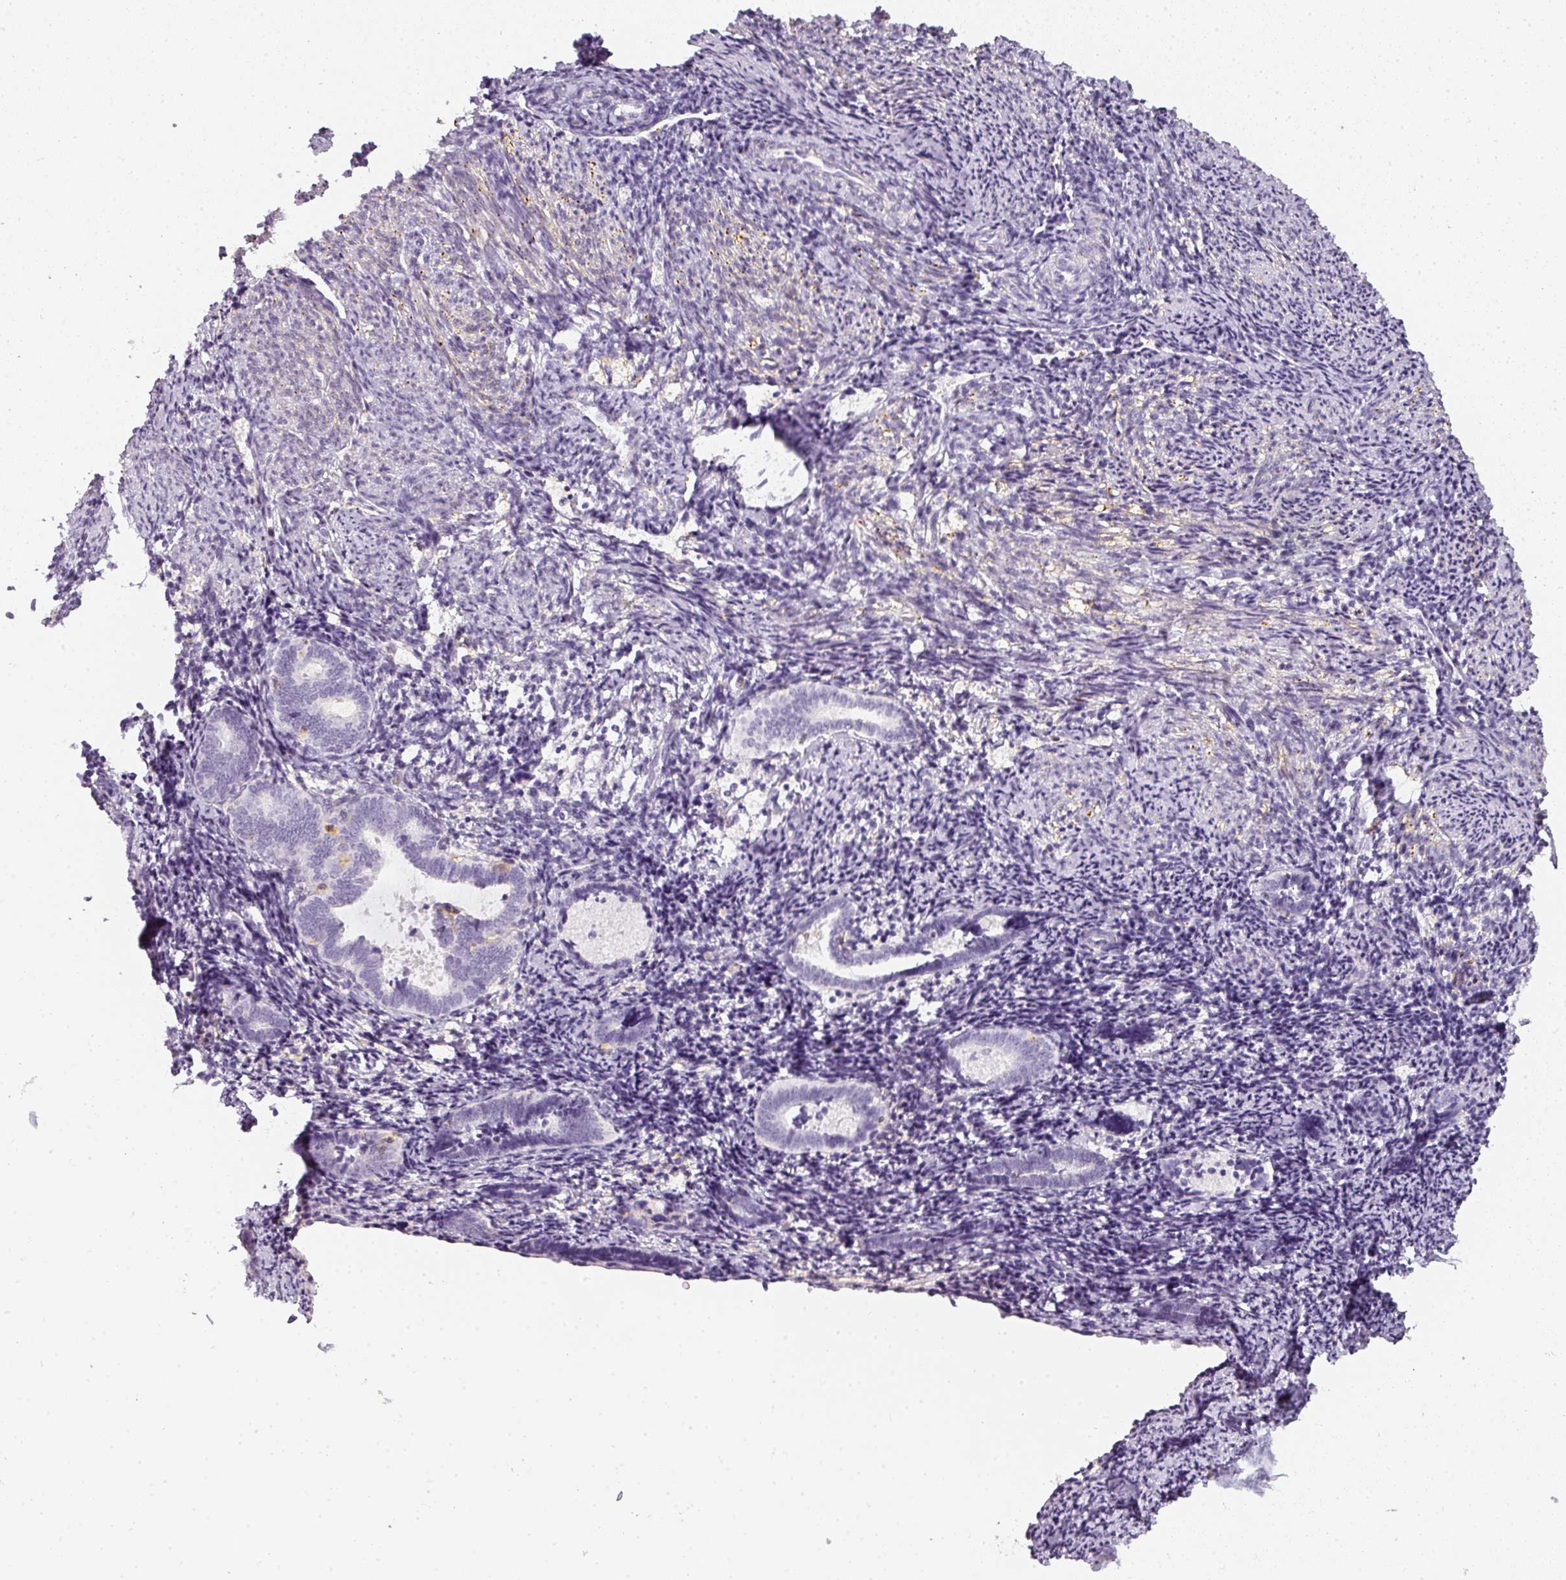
{"staining": {"intensity": "negative", "quantity": "none", "location": "none"}, "tissue": "endometrium", "cell_type": "Cells in endometrial stroma", "image_type": "normal", "snomed": [{"axis": "morphology", "description": "Normal tissue, NOS"}, {"axis": "topography", "description": "Endometrium"}], "caption": "An immunohistochemistry photomicrograph of normal endometrium is shown. There is no staining in cells in endometrial stroma of endometrium.", "gene": "TMEM42", "patient": {"sex": "female", "age": 54}}